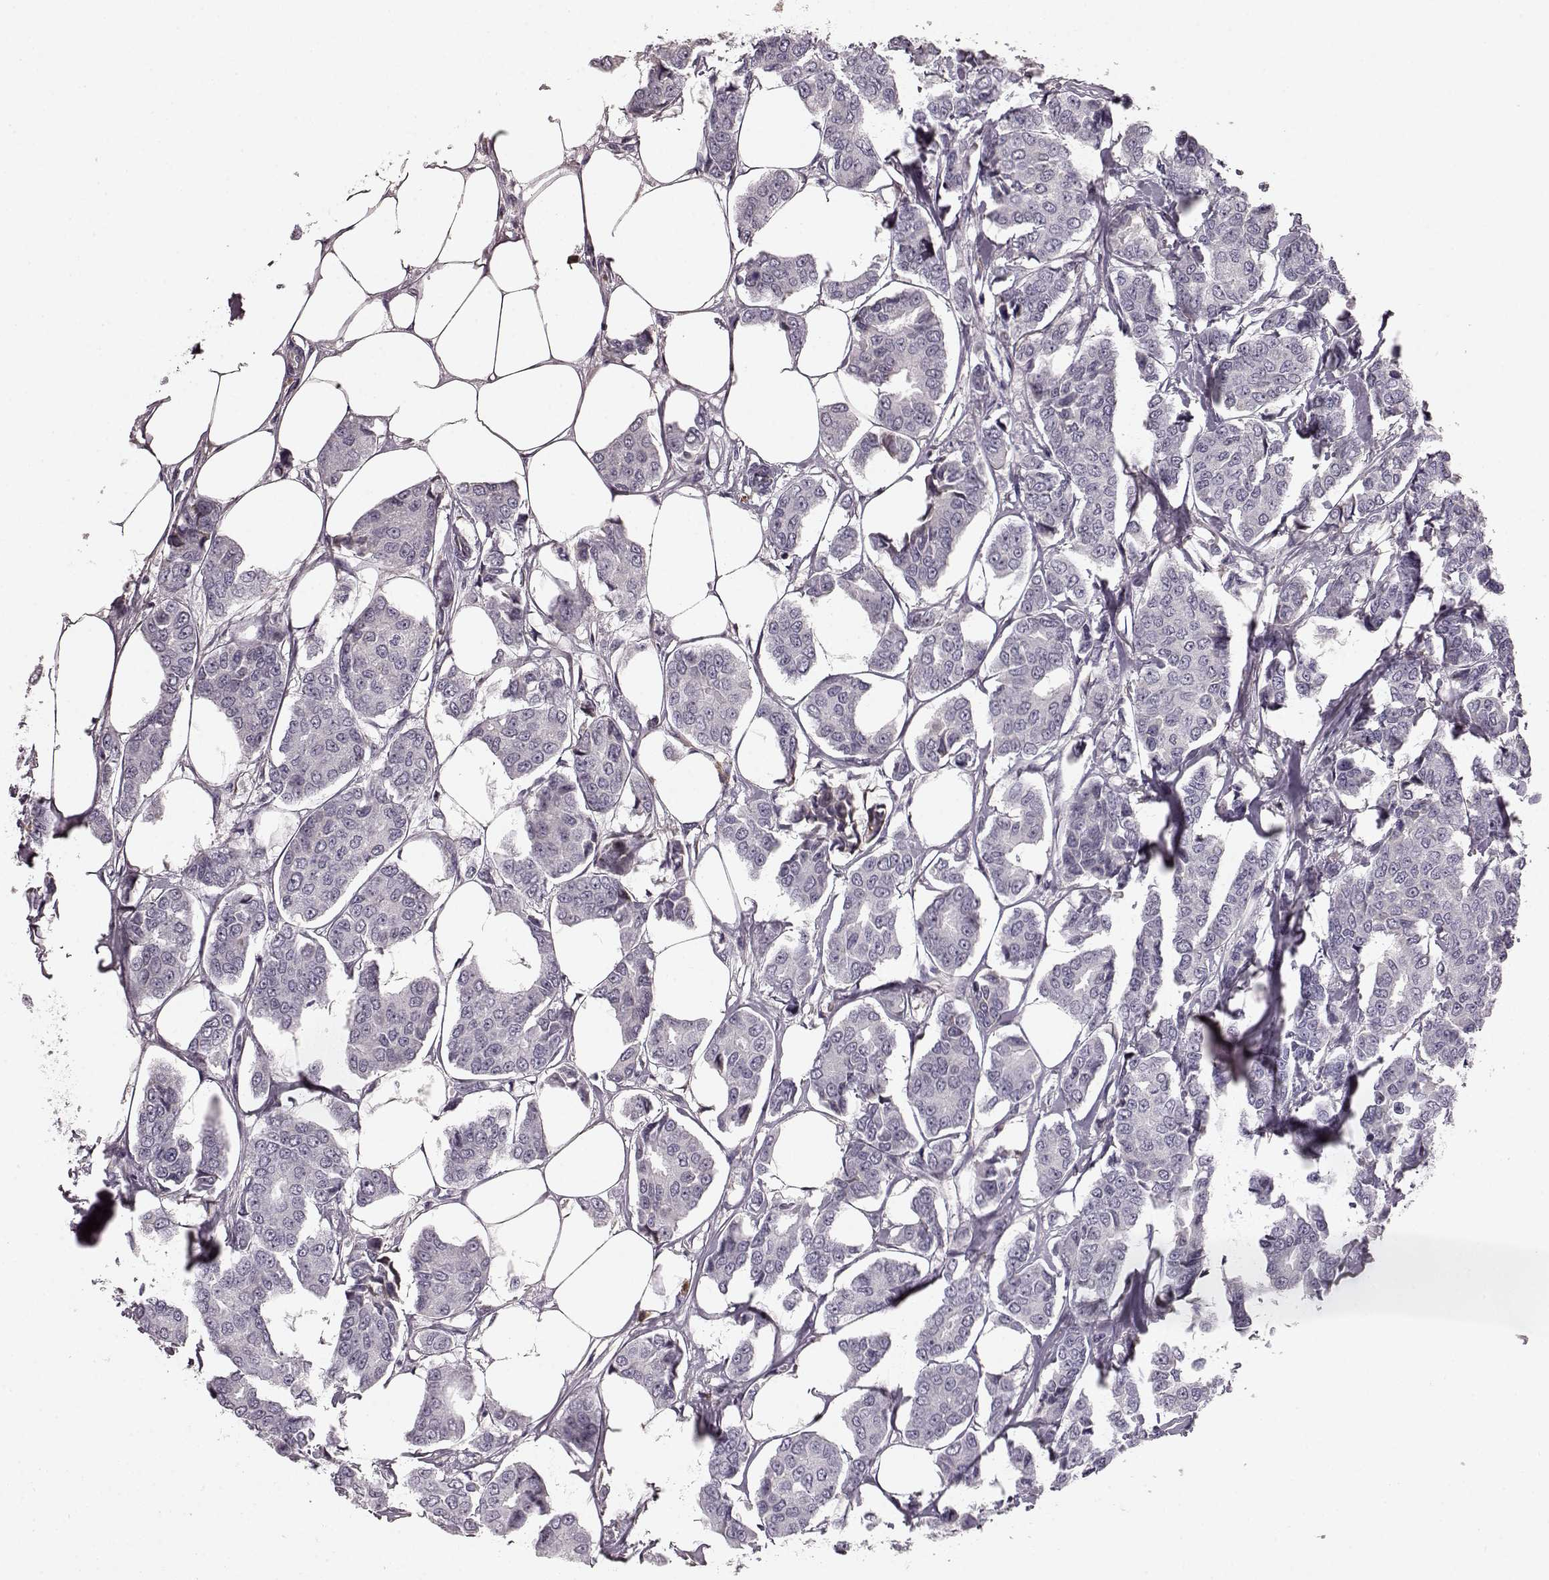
{"staining": {"intensity": "negative", "quantity": "none", "location": "none"}, "tissue": "breast cancer", "cell_type": "Tumor cells", "image_type": "cancer", "snomed": [{"axis": "morphology", "description": "Duct carcinoma"}, {"axis": "topography", "description": "Breast"}], "caption": "Tumor cells show no significant protein positivity in breast cancer.", "gene": "PDCD1", "patient": {"sex": "female", "age": 94}}